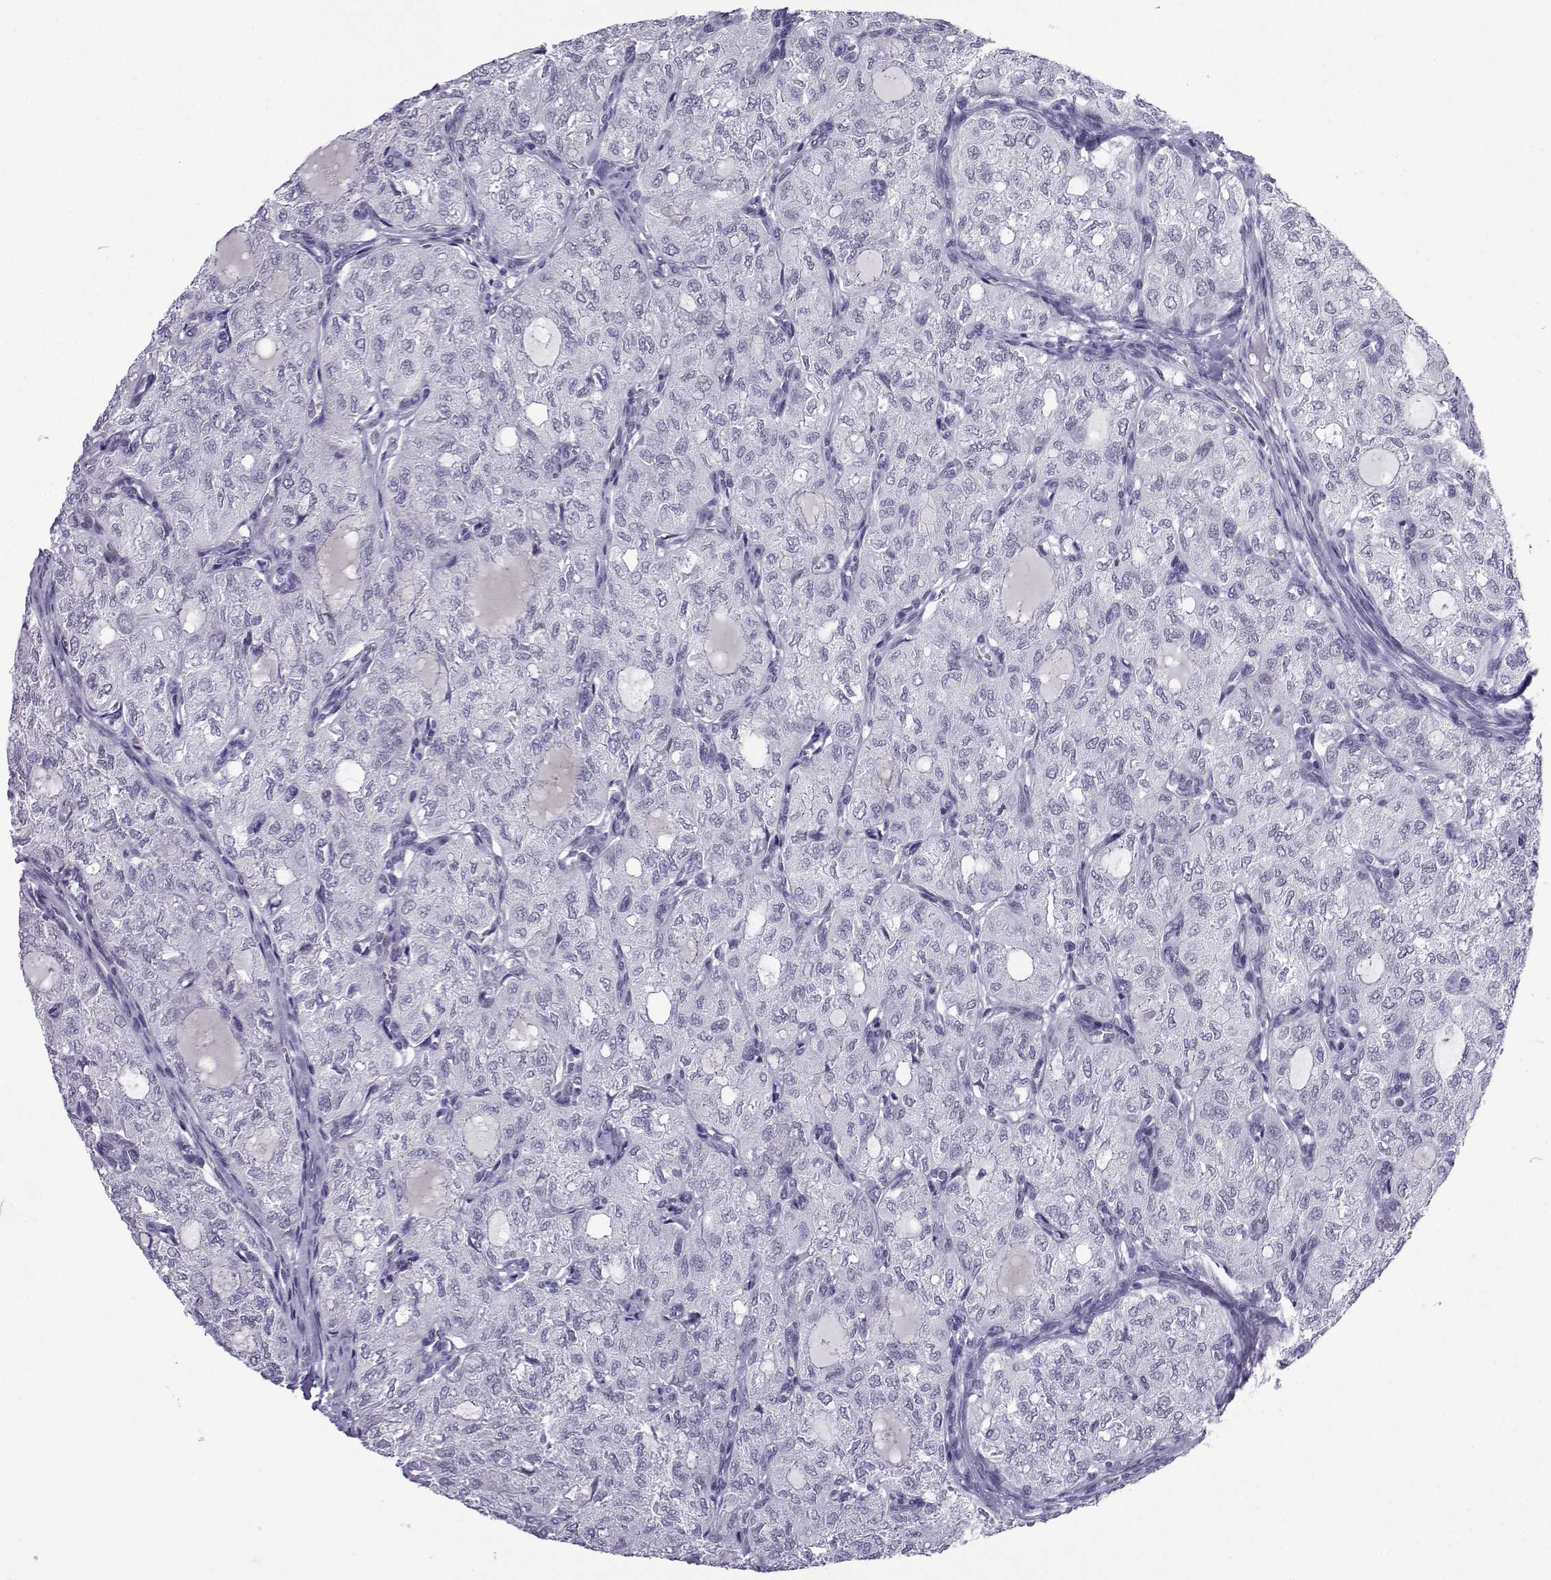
{"staining": {"intensity": "negative", "quantity": "none", "location": "none"}, "tissue": "thyroid cancer", "cell_type": "Tumor cells", "image_type": "cancer", "snomed": [{"axis": "morphology", "description": "Follicular adenoma carcinoma, NOS"}, {"axis": "topography", "description": "Thyroid gland"}], "caption": "IHC photomicrograph of neoplastic tissue: human thyroid cancer (follicular adenoma carcinoma) stained with DAB exhibits no significant protein expression in tumor cells. (Stains: DAB (3,3'-diaminobenzidine) IHC with hematoxylin counter stain, Microscopy: brightfield microscopy at high magnification).", "gene": "LORICRIN", "patient": {"sex": "male", "age": 75}}